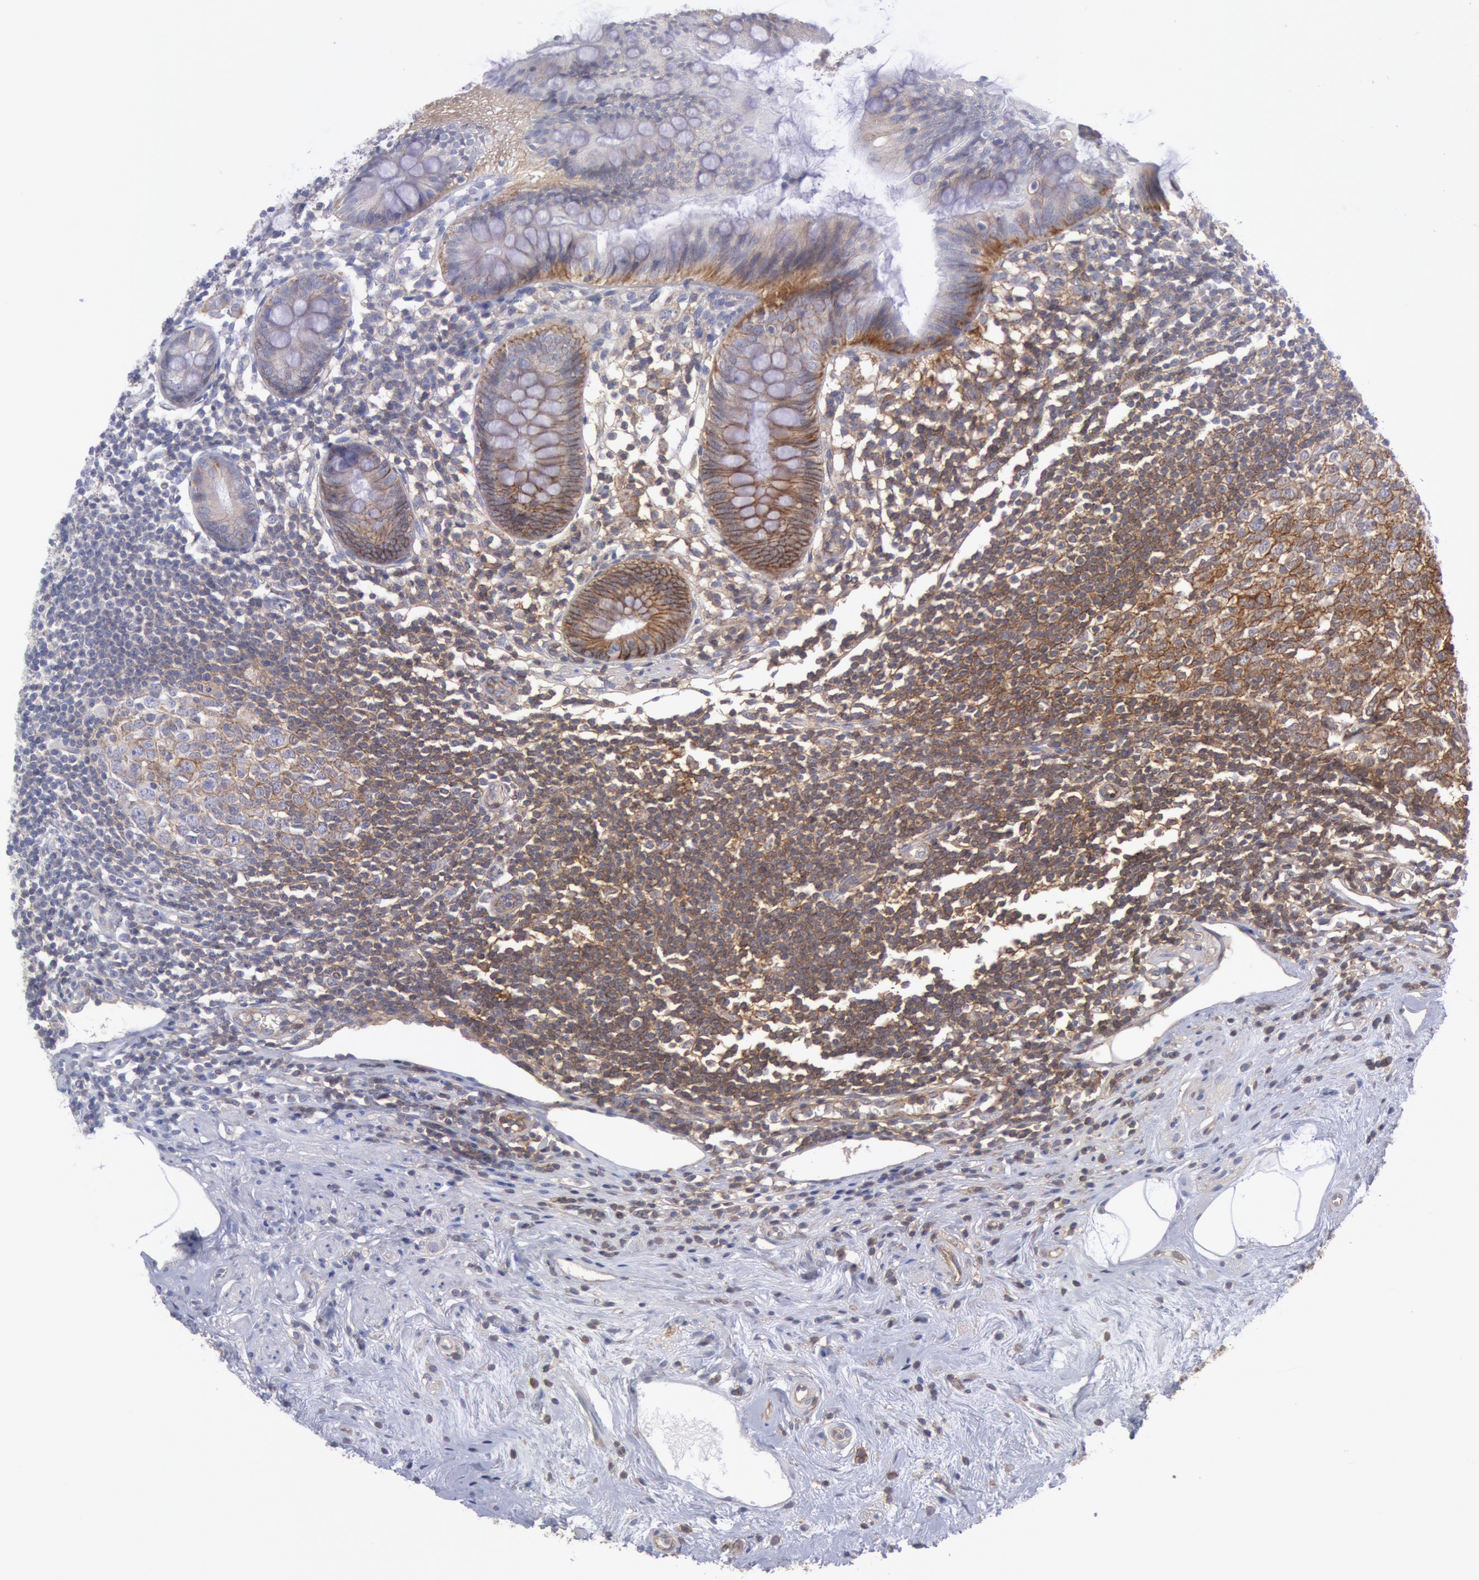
{"staining": {"intensity": "moderate", "quantity": ">75%", "location": "cytoplasmic/membranous"}, "tissue": "appendix", "cell_type": "Glandular cells", "image_type": "normal", "snomed": [{"axis": "morphology", "description": "Normal tissue, NOS"}, {"axis": "topography", "description": "Appendix"}], "caption": "Immunohistochemical staining of benign appendix displays moderate cytoplasmic/membranous protein expression in approximately >75% of glandular cells. The staining was performed using DAB (3,3'-diaminobenzidine), with brown indicating positive protein expression. Nuclei are stained blue with hematoxylin.", "gene": "STX4", "patient": {"sex": "male", "age": 38}}